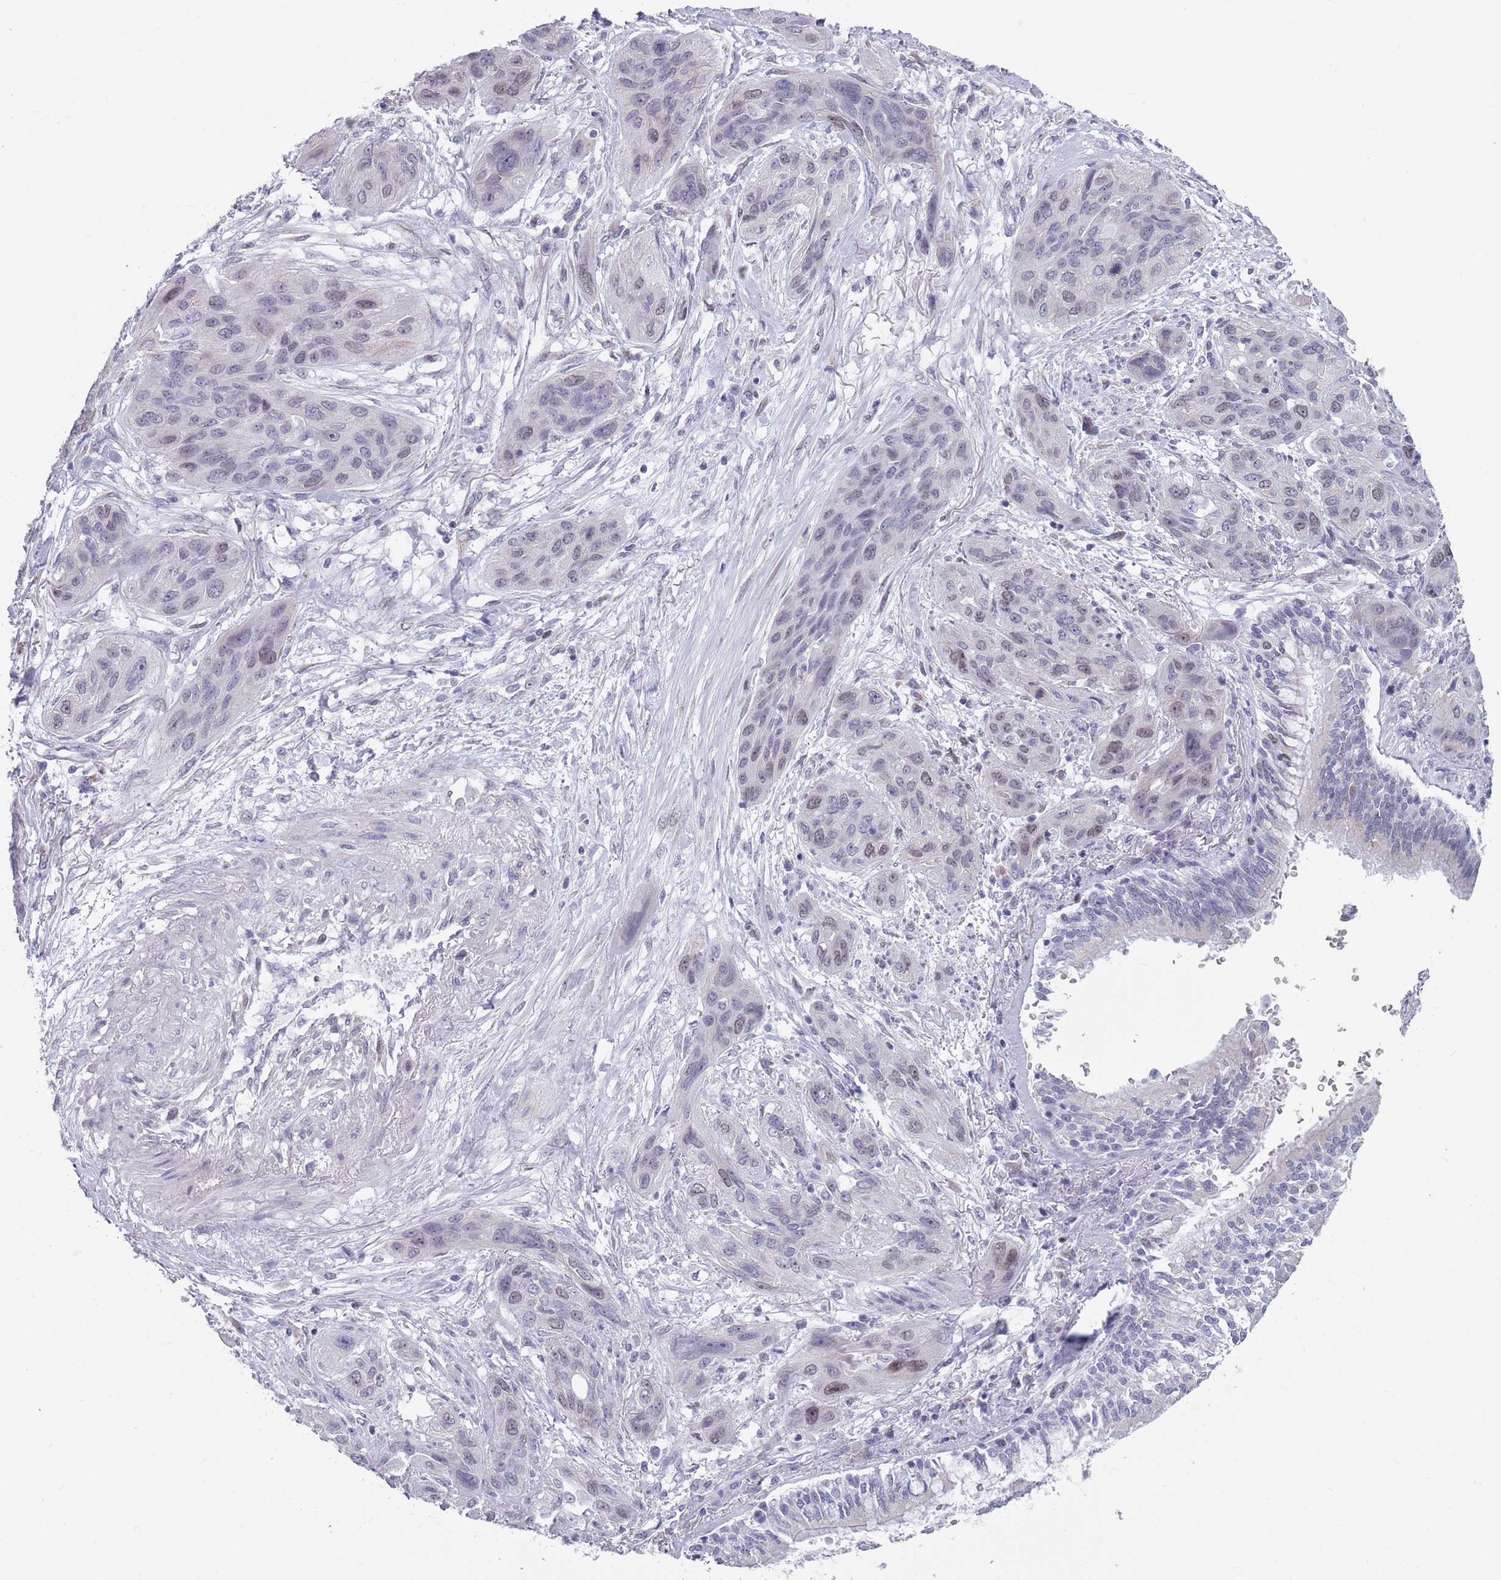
{"staining": {"intensity": "weak", "quantity": "<25%", "location": "nuclear"}, "tissue": "lung cancer", "cell_type": "Tumor cells", "image_type": "cancer", "snomed": [{"axis": "morphology", "description": "Squamous cell carcinoma, NOS"}, {"axis": "topography", "description": "Lung"}], "caption": "Immunohistochemistry (IHC) image of neoplastic tissue: human lung cancer (squamous cell carcinoma) stained with DAB exhibits no significant protein staining in tumor cells.", "gene": "ZKSCAN2", "patient": {"sex": "female", "age": 70}}